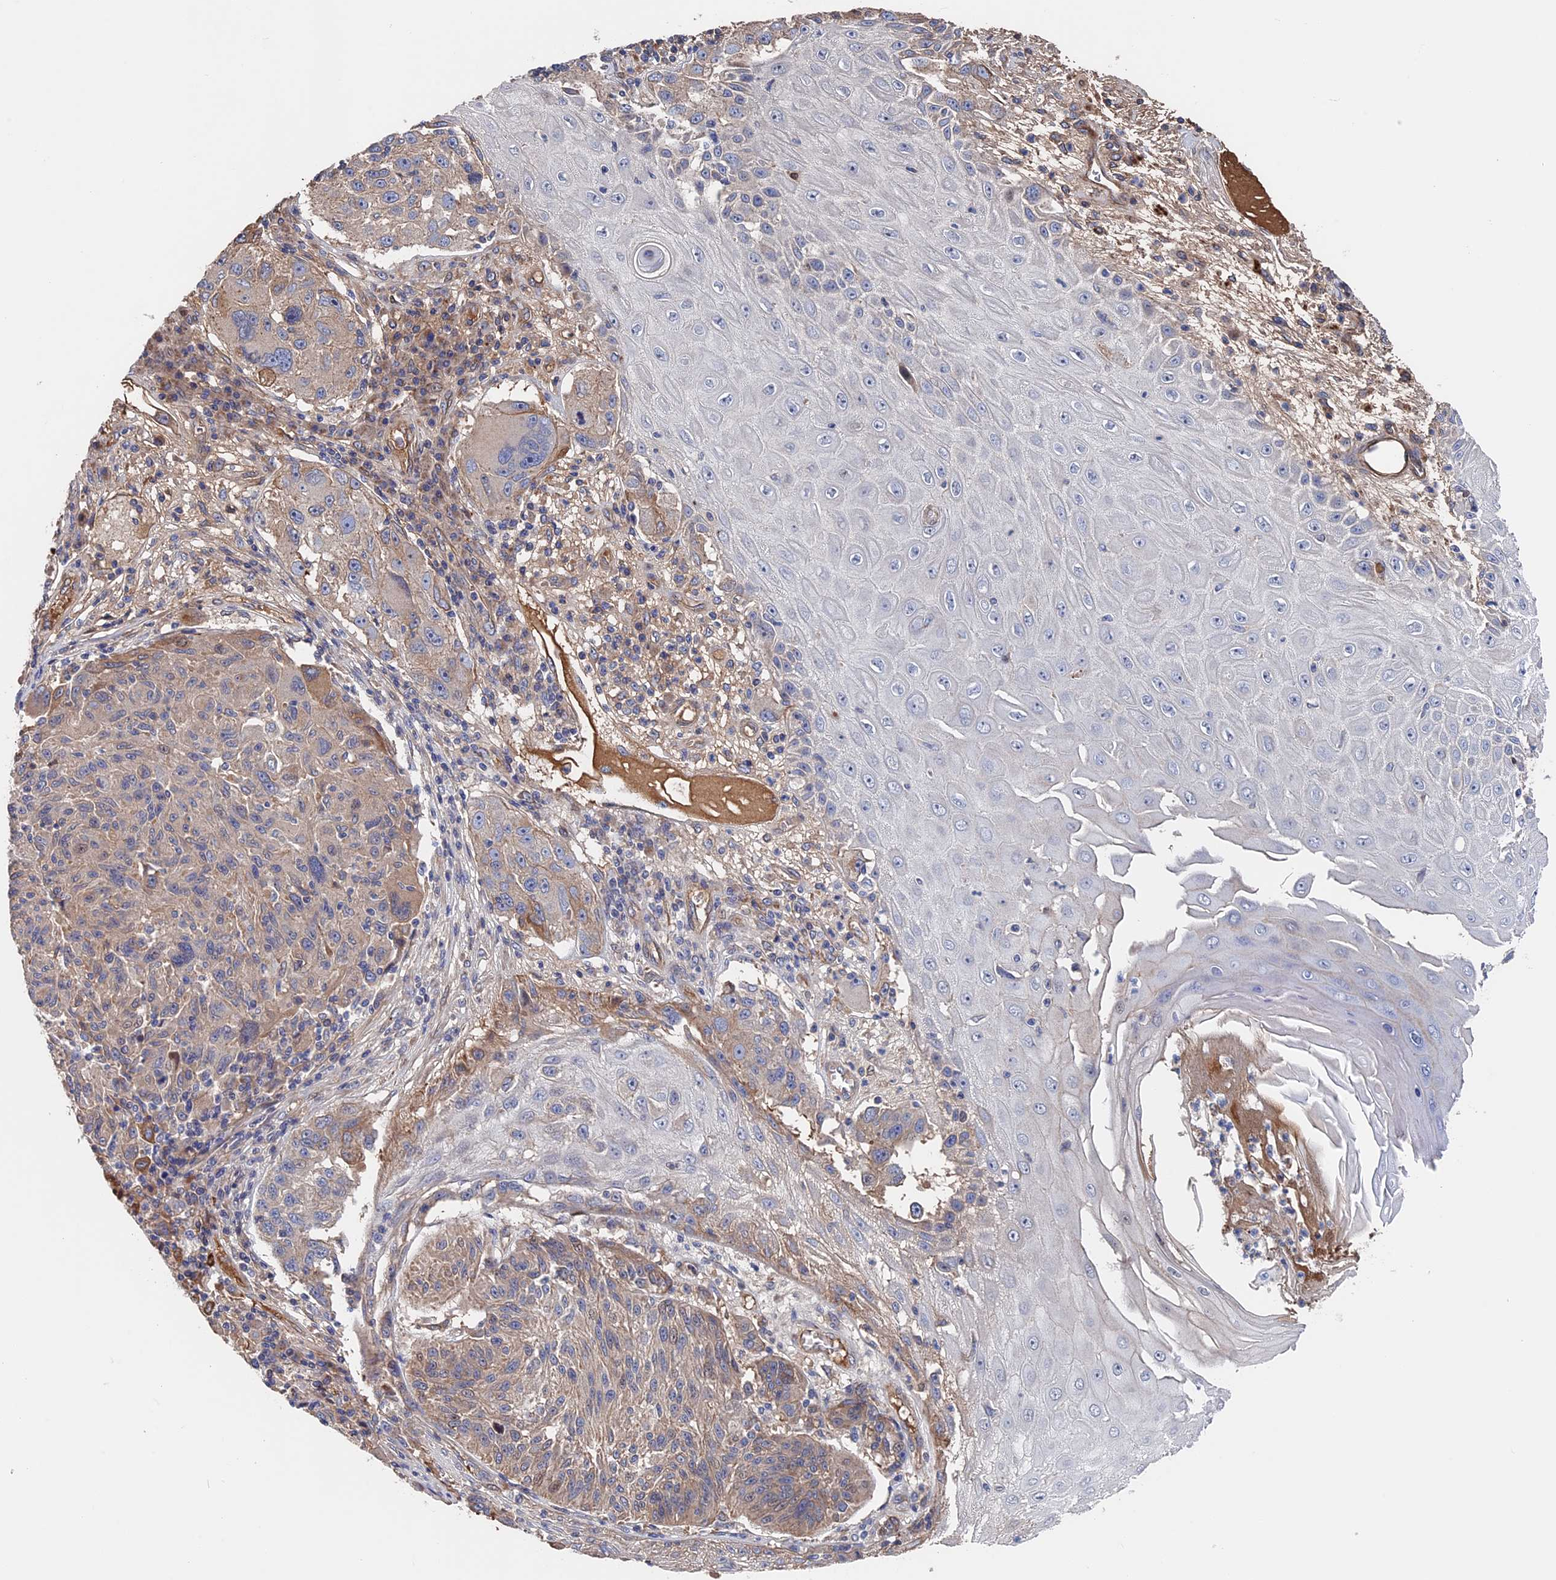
{"staining": {"intensity": "weak", "quantity": "<25%", "location": "cytoplasmic/membranous"}, "tissue": "melanoma", "cell_type": "Tumor cells", "image_type": "cancer", "snomed": [{"axis": "morphology", "description": "Malignant melanoma, NOS"}, {"axis": "topography", "description": "Skin"}], "caption": "This is a photomicrograph of immunohistochemistry staining of malignant melanoma, which shows no expression in tumor cells.", "gene": "RPUSD1", "patient": {"sex": "male", "age": 53}}